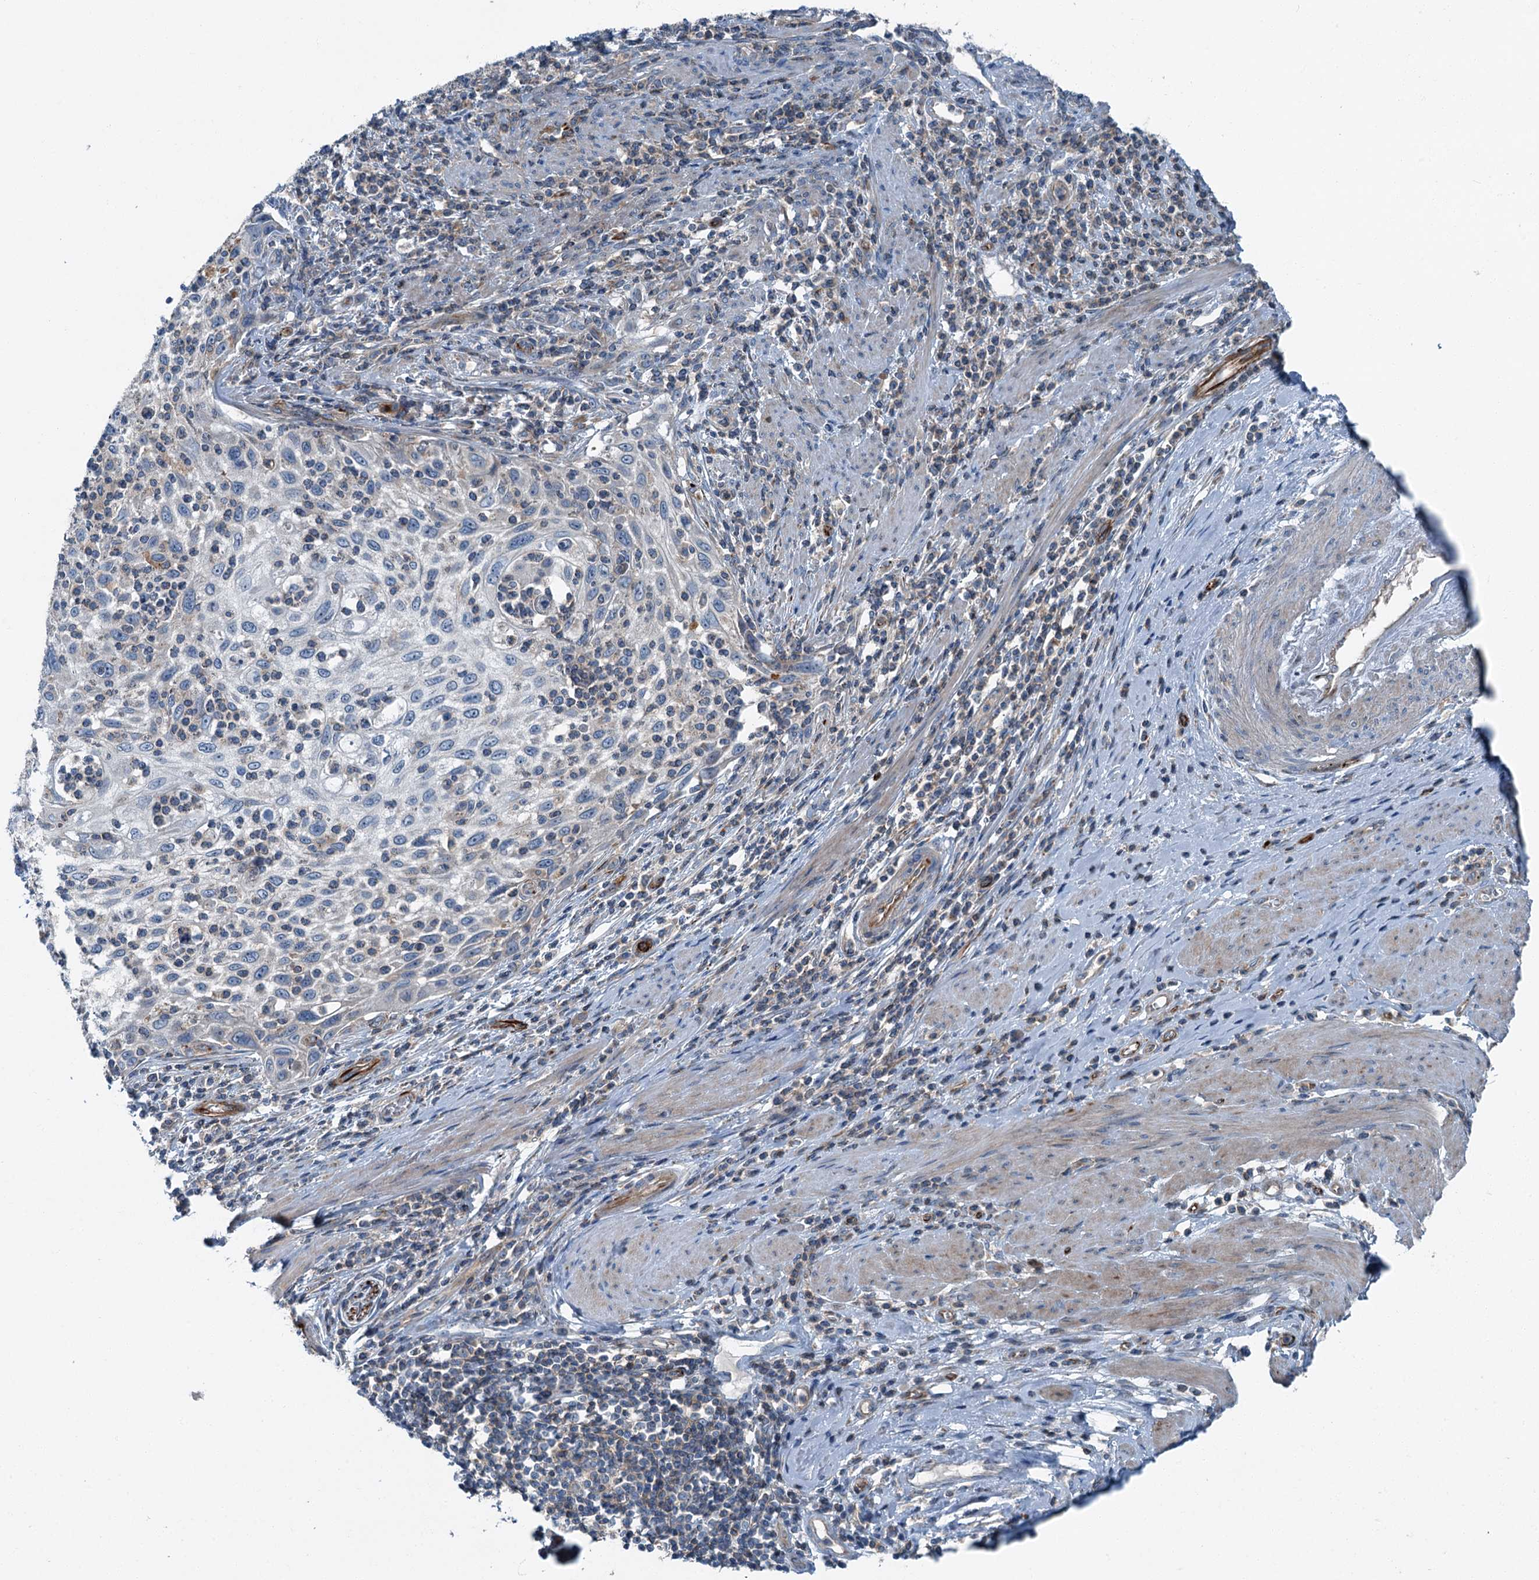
{"staining": {"intensity": "negative", "quantity": "none", "location": "none"}, "tissue": "cervical cancer", "cell_type": "Tumor cells", "image_type": "cancer", "snomed": [{"axis": "morphology", "description": "Squamous cell carcinoma, NOS"}, {"axis": "topography", "description": "Cervix"}], "caption": "Human squamous cell carcinoma (cervical) stained for a protein using immunohistochemistry (IHC) shows no staining in tumor cells.", "gene": "AXL", "patient": {"sex": "female", "age": 70}}